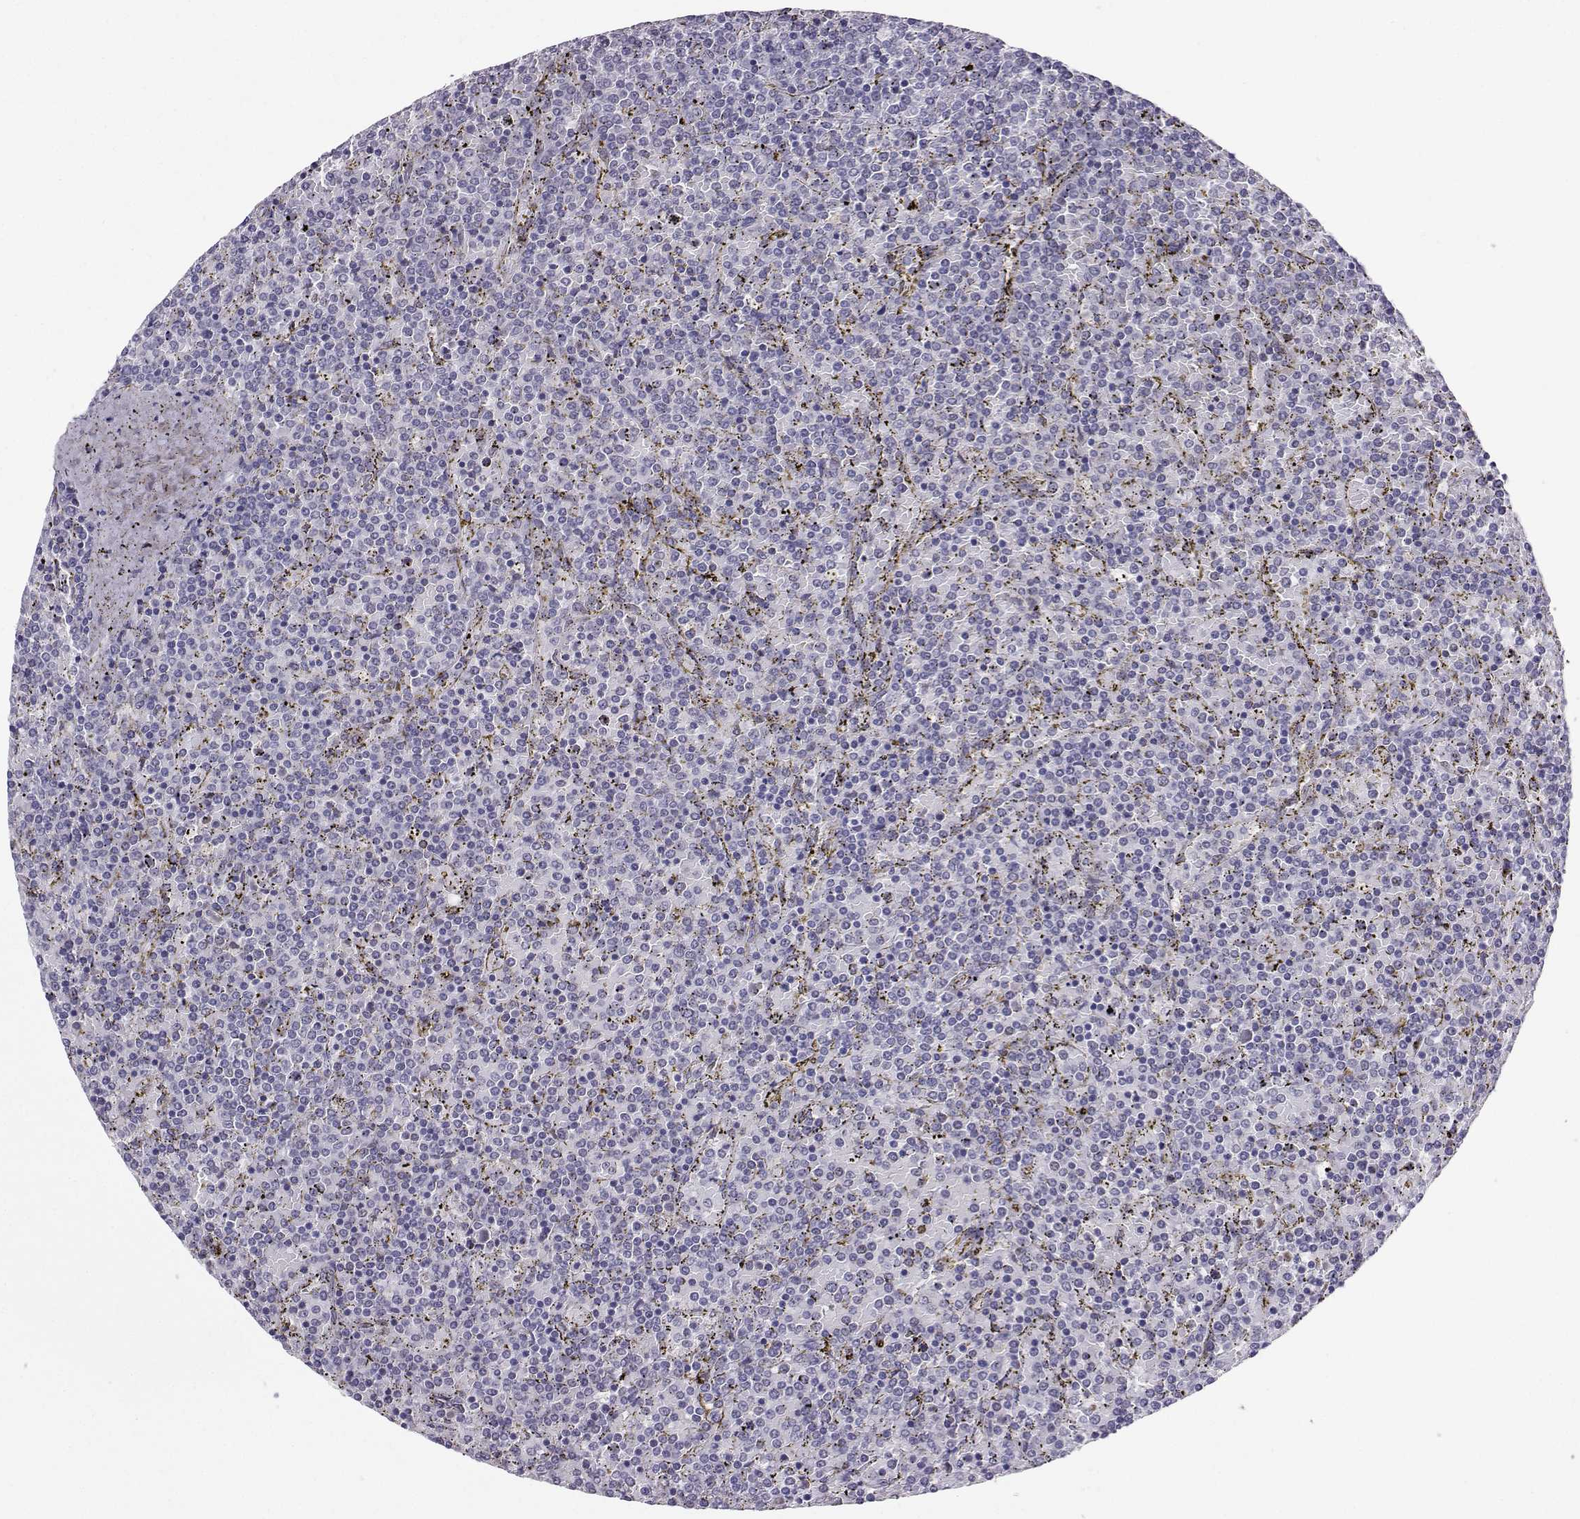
{"staining": {"intensity": "negative", "quantity": "none", "location": "none"}, "tissue": "lymphoma", "cell_type": "Tumor cells", "image_type": "cancer", "snomed": [{"axis": "morphology", "description": "Malignant lymphoma, non-Hodgkin's type, Low grade"}, {"axis": "topography", "description": "Spleen"}], "caption": "This is a micrograph of immunohistochemistry staining of malignant lymphoma, non-Hodgkin's type (low-grade), which shows no staining in tumor cells.", "gene": "TEDC2", "patient": {"sex": "female", "age": 77}}